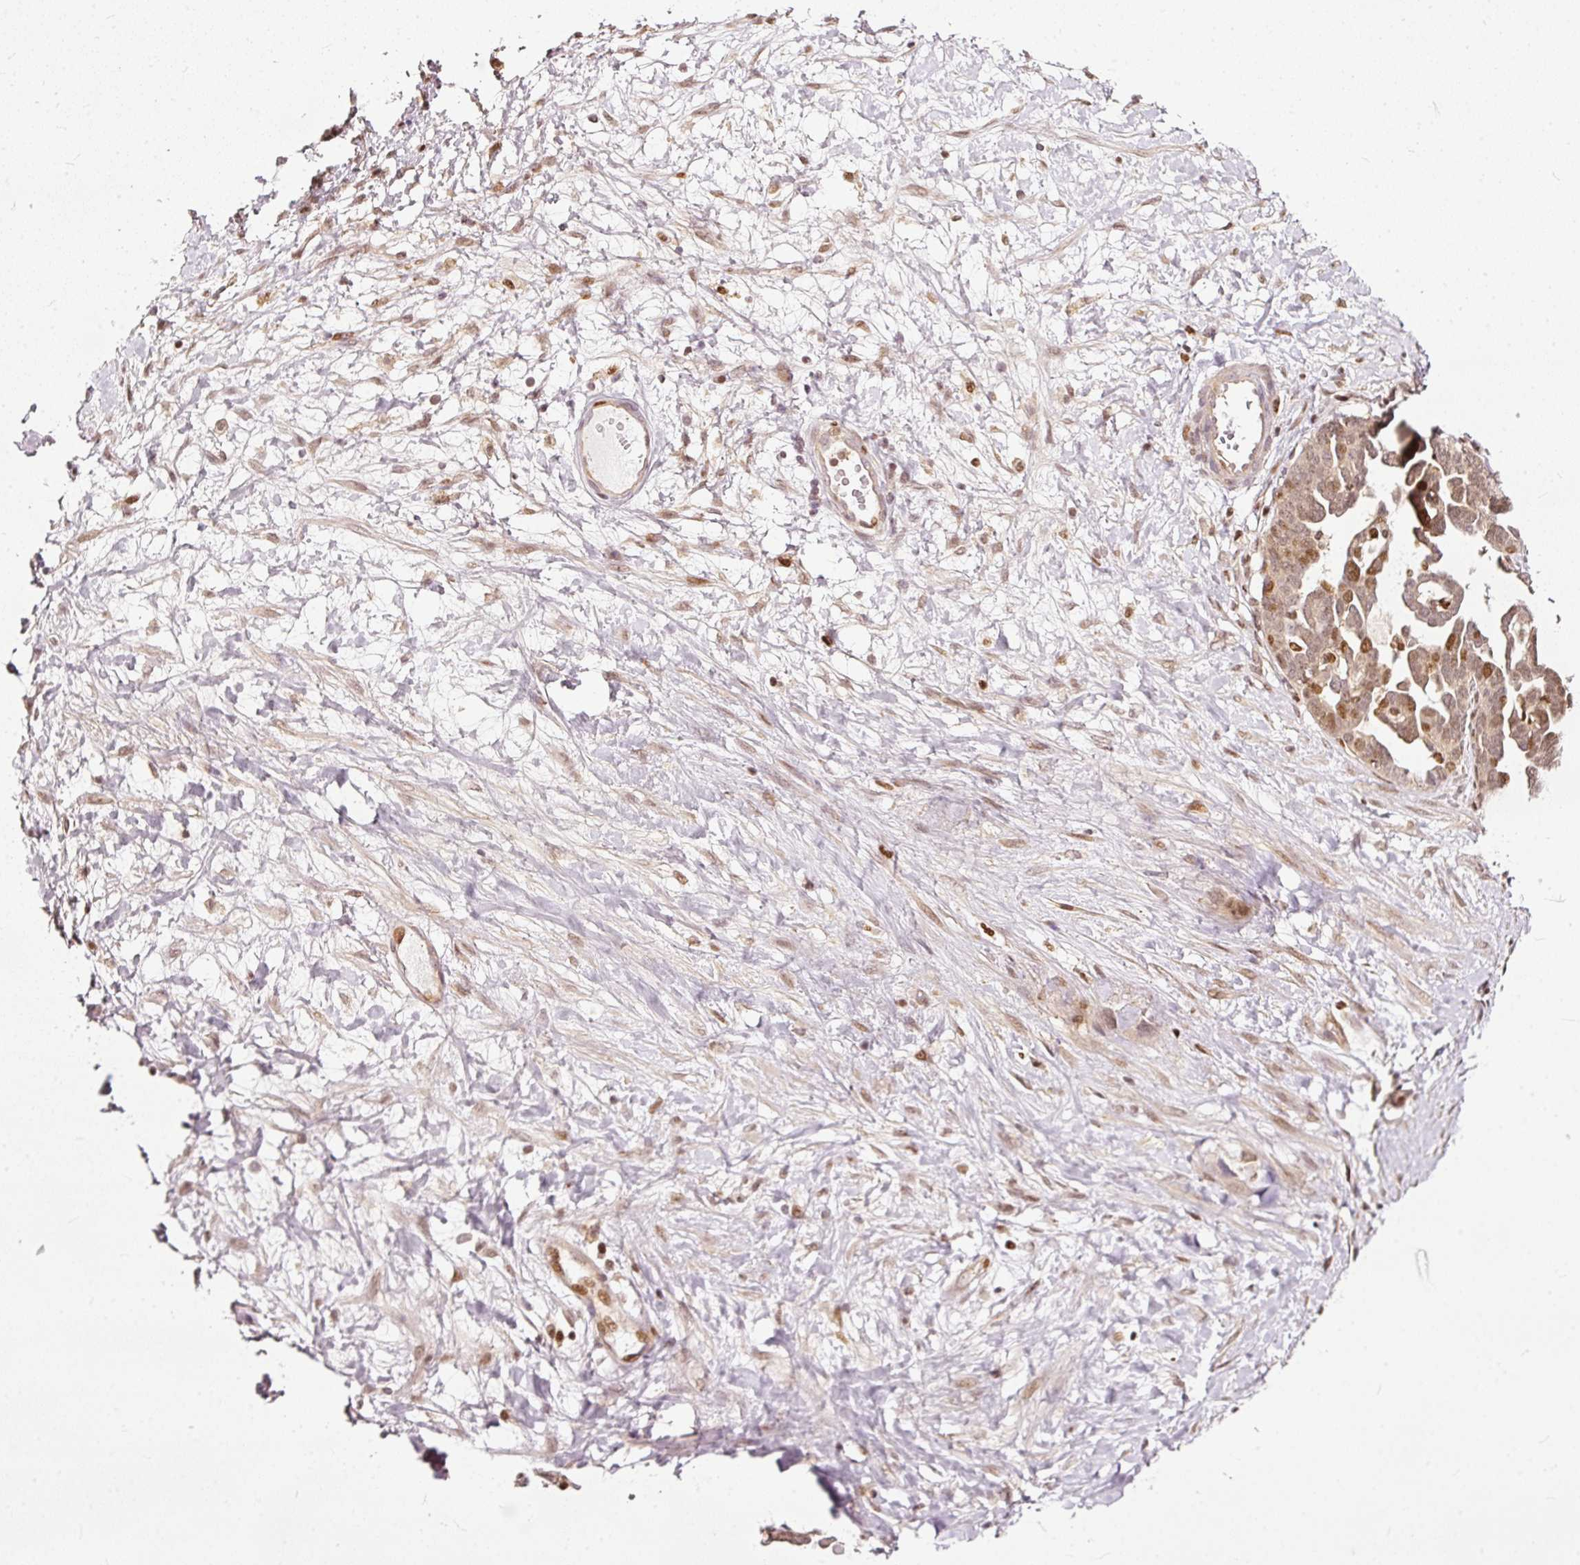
{"staining": {"intensity": "moderate", "quantity": ">75%", "location": "nuclear"}, "tissue": "ovarian cancer", "cell_type": "Tumor cells", "image_type": "cancer", "snomed": [{"axis": "morphology", "description": "Cystadenocarcinoma, serous, NOS"}, {"axis": "topography", "description": "Ovary"}], "caption": "A high-resolution histopathology image shows immunohistochemistry staining of ovarian cancer (serous cystadenocarcinoma), which reveals moderate nuclear positivity in about >75% of tumor cells.", "gene": "ZNF778", "patient": {"sex": "female", "age": 54}}